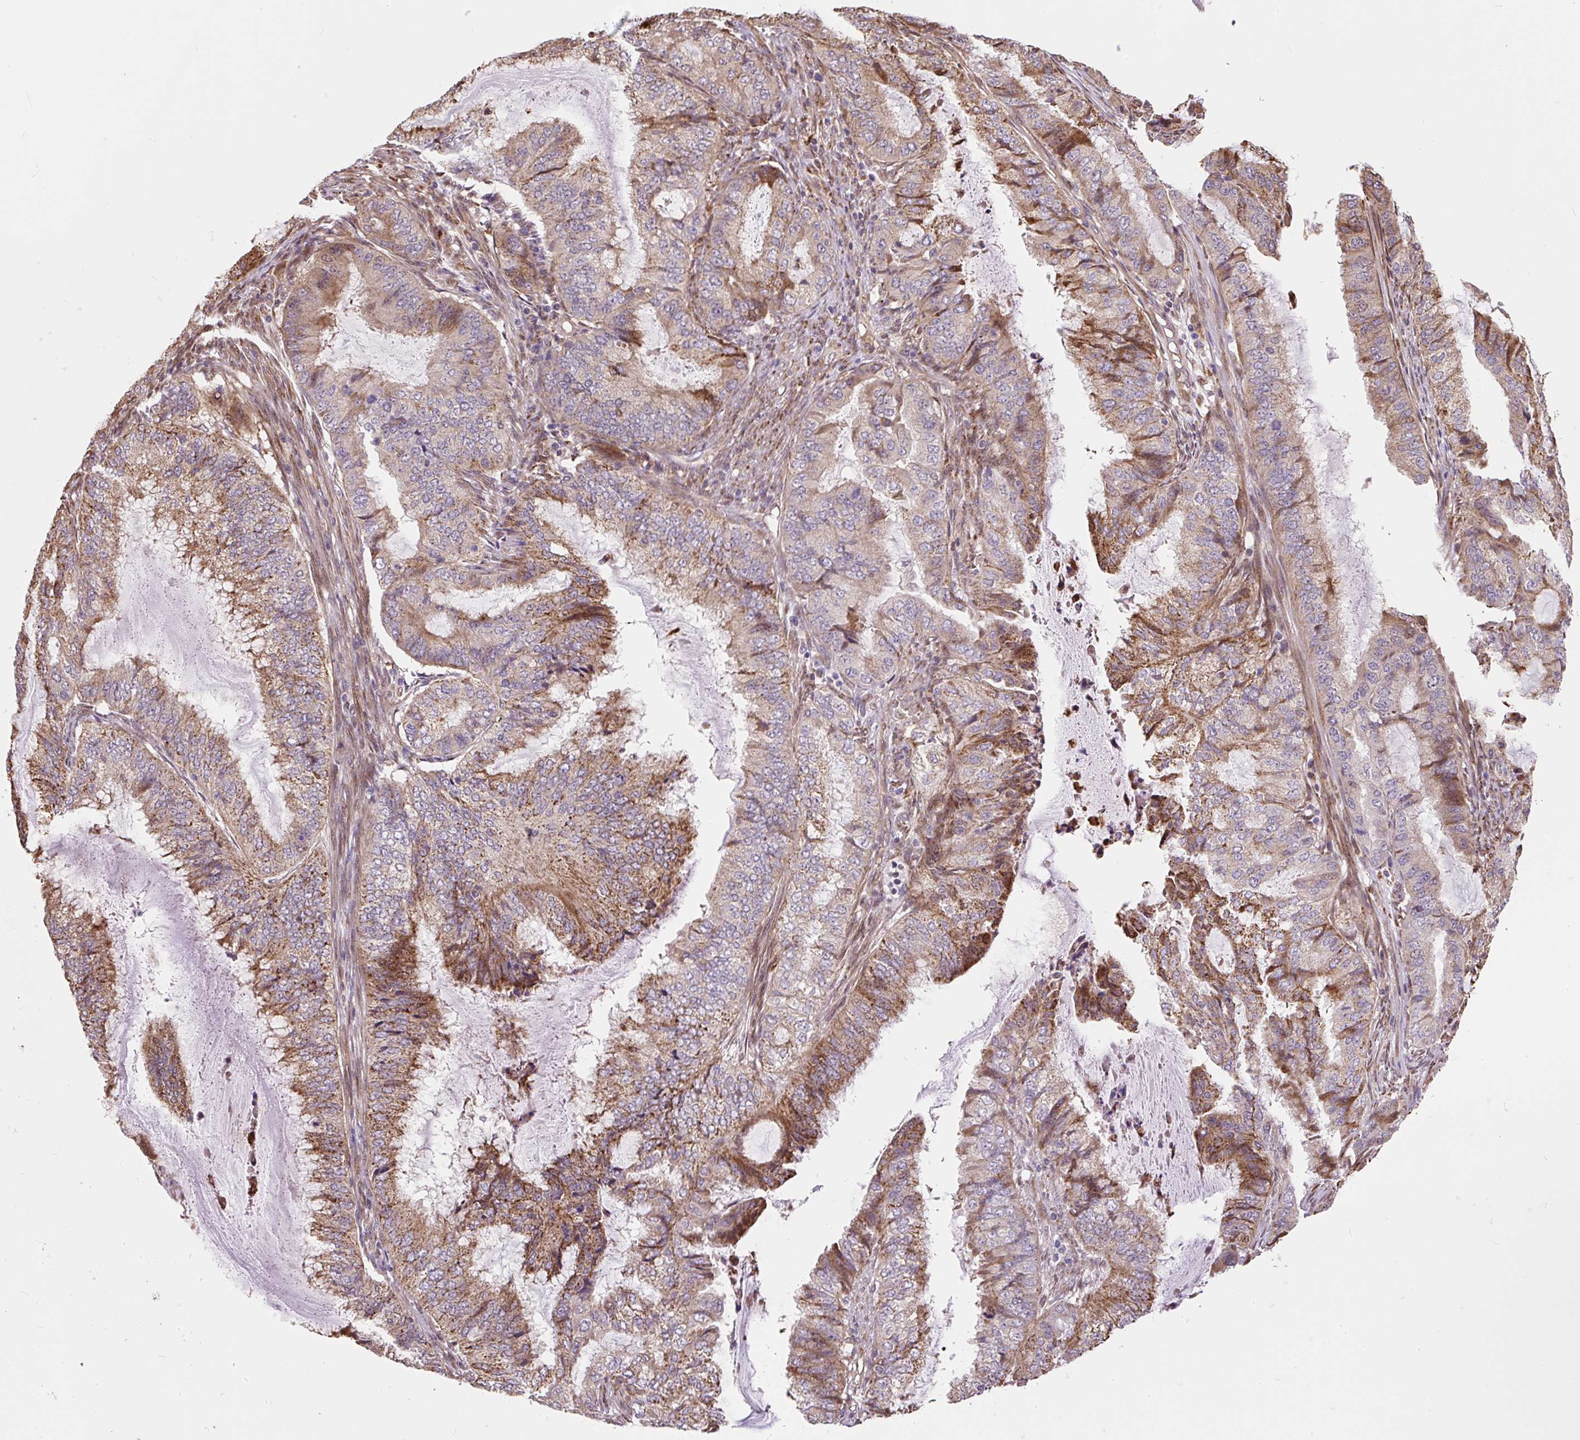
{"staining": {"intensity": "moderate", "quantity": "25%-75%", "location": "cytoplasmic/membranous"}, "tissue": "endometrial cancer", "cell_type": "Tumor cells", "image_type": "cancer", "snomed": [{"axis": "morphology", "description": "Adenocarcinoma, NOS"}, {"axis": "topography", "description": "Endometrium"}], "caption": "Tumor cells show medium levels of moderate cytoplasmic/membranous expression in about 25%-75% of cells in endometrial adenocarcinoma.", "gene": "PUS7L", "patient": {"sex": "female", "age": 51}}